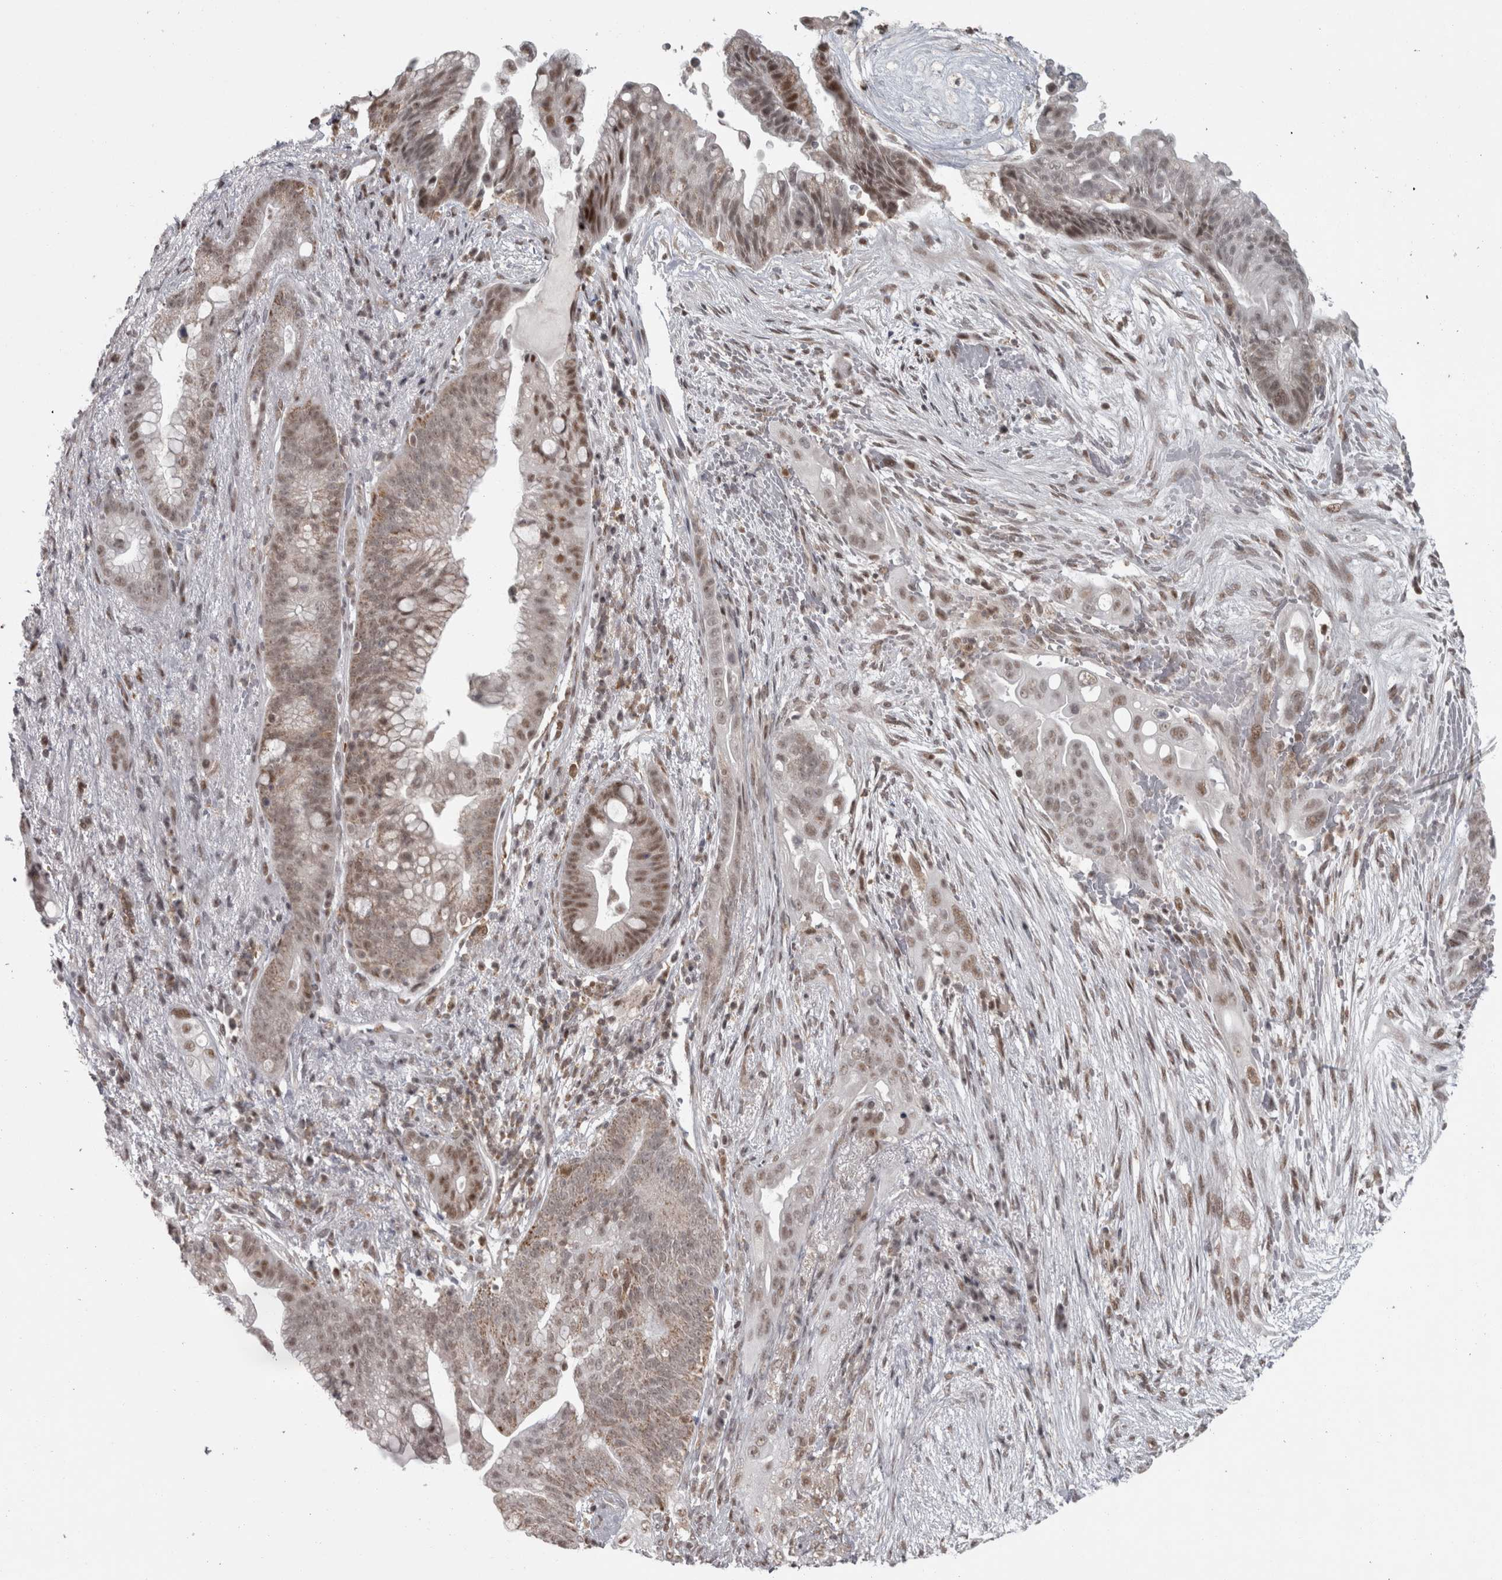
{"staining": {"intensity": "moderate", "quantity": "25%-75%", "location": "cytoplasmic/membranous,nuclear"}, "tissue": "pancreatic cancer", "cell_type": "Tumor cells", "image_type": "cancer", "snomed": [{"axis": "morphology", "description": "Adenocarcinoma, NOS"}, {"axis": "topography", "description": "Pancreas"}], "caption": "Immunohistochemical staining of pancreatic cancer exhibits medium levels of moderate cytoplasmic/membranous and nuclear protein staining in about 25%-75% of tumor cells.", "gene": "MICU3", "patient": {"sex": "male", "age": 53}}